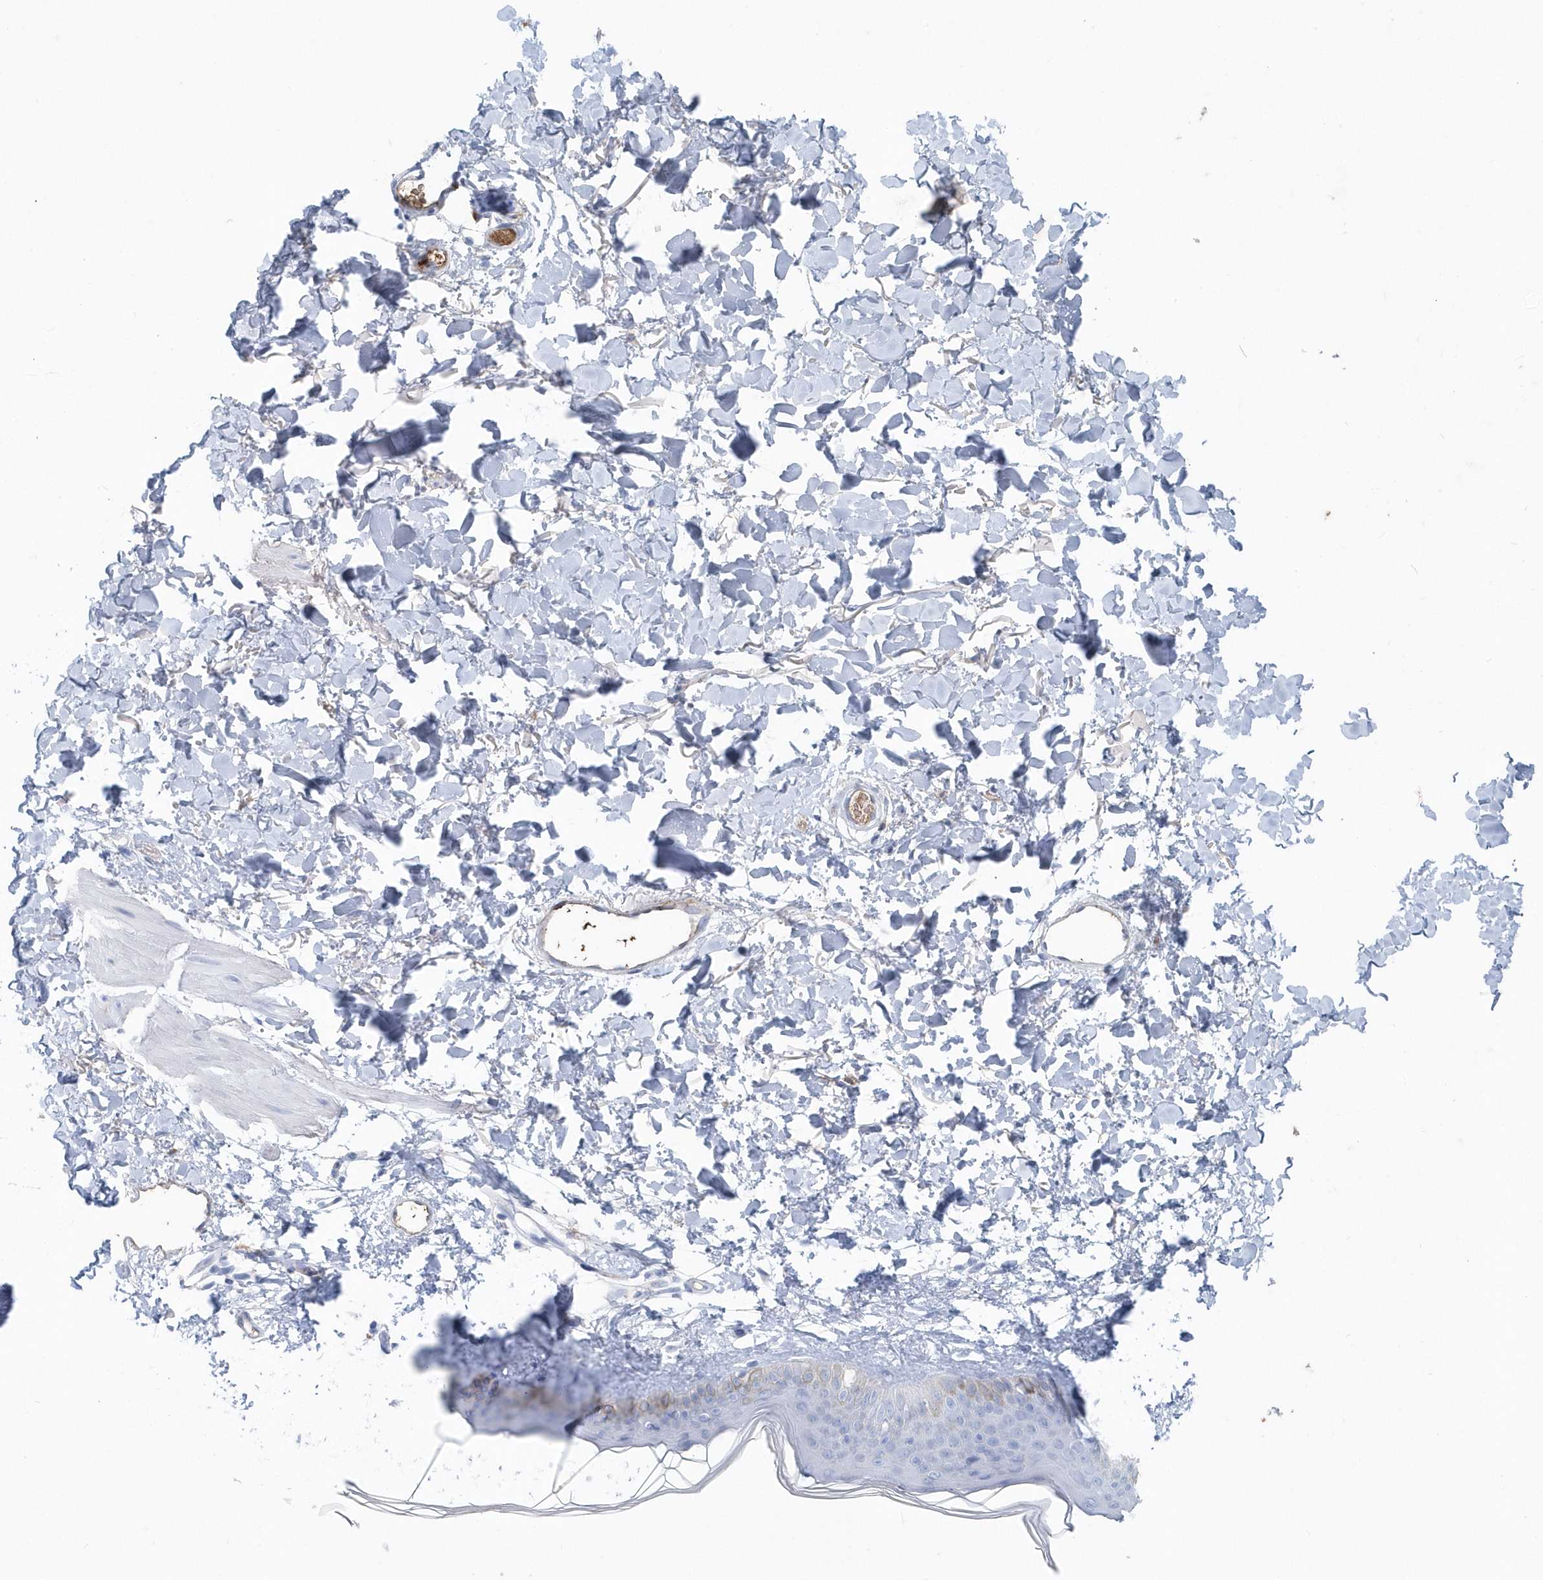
{"staining": {"intensity": "negative", "quantity": "none", "location": "none"}, "tissue": "skin", "cell_type": "Fibroblasts", "image_type": "normal", "snomed": [{"axis": "morphology", "description": "Normal tissue, NOS"}, {"axis": "topography", "description": "Skin"}], "caption": "Skin stained for a protein using immunohistochemistry (IHC) shows no positivity fibroblasts.", "gene": "JCHAIN", "patient": {"sex": "female", "age": 58}}